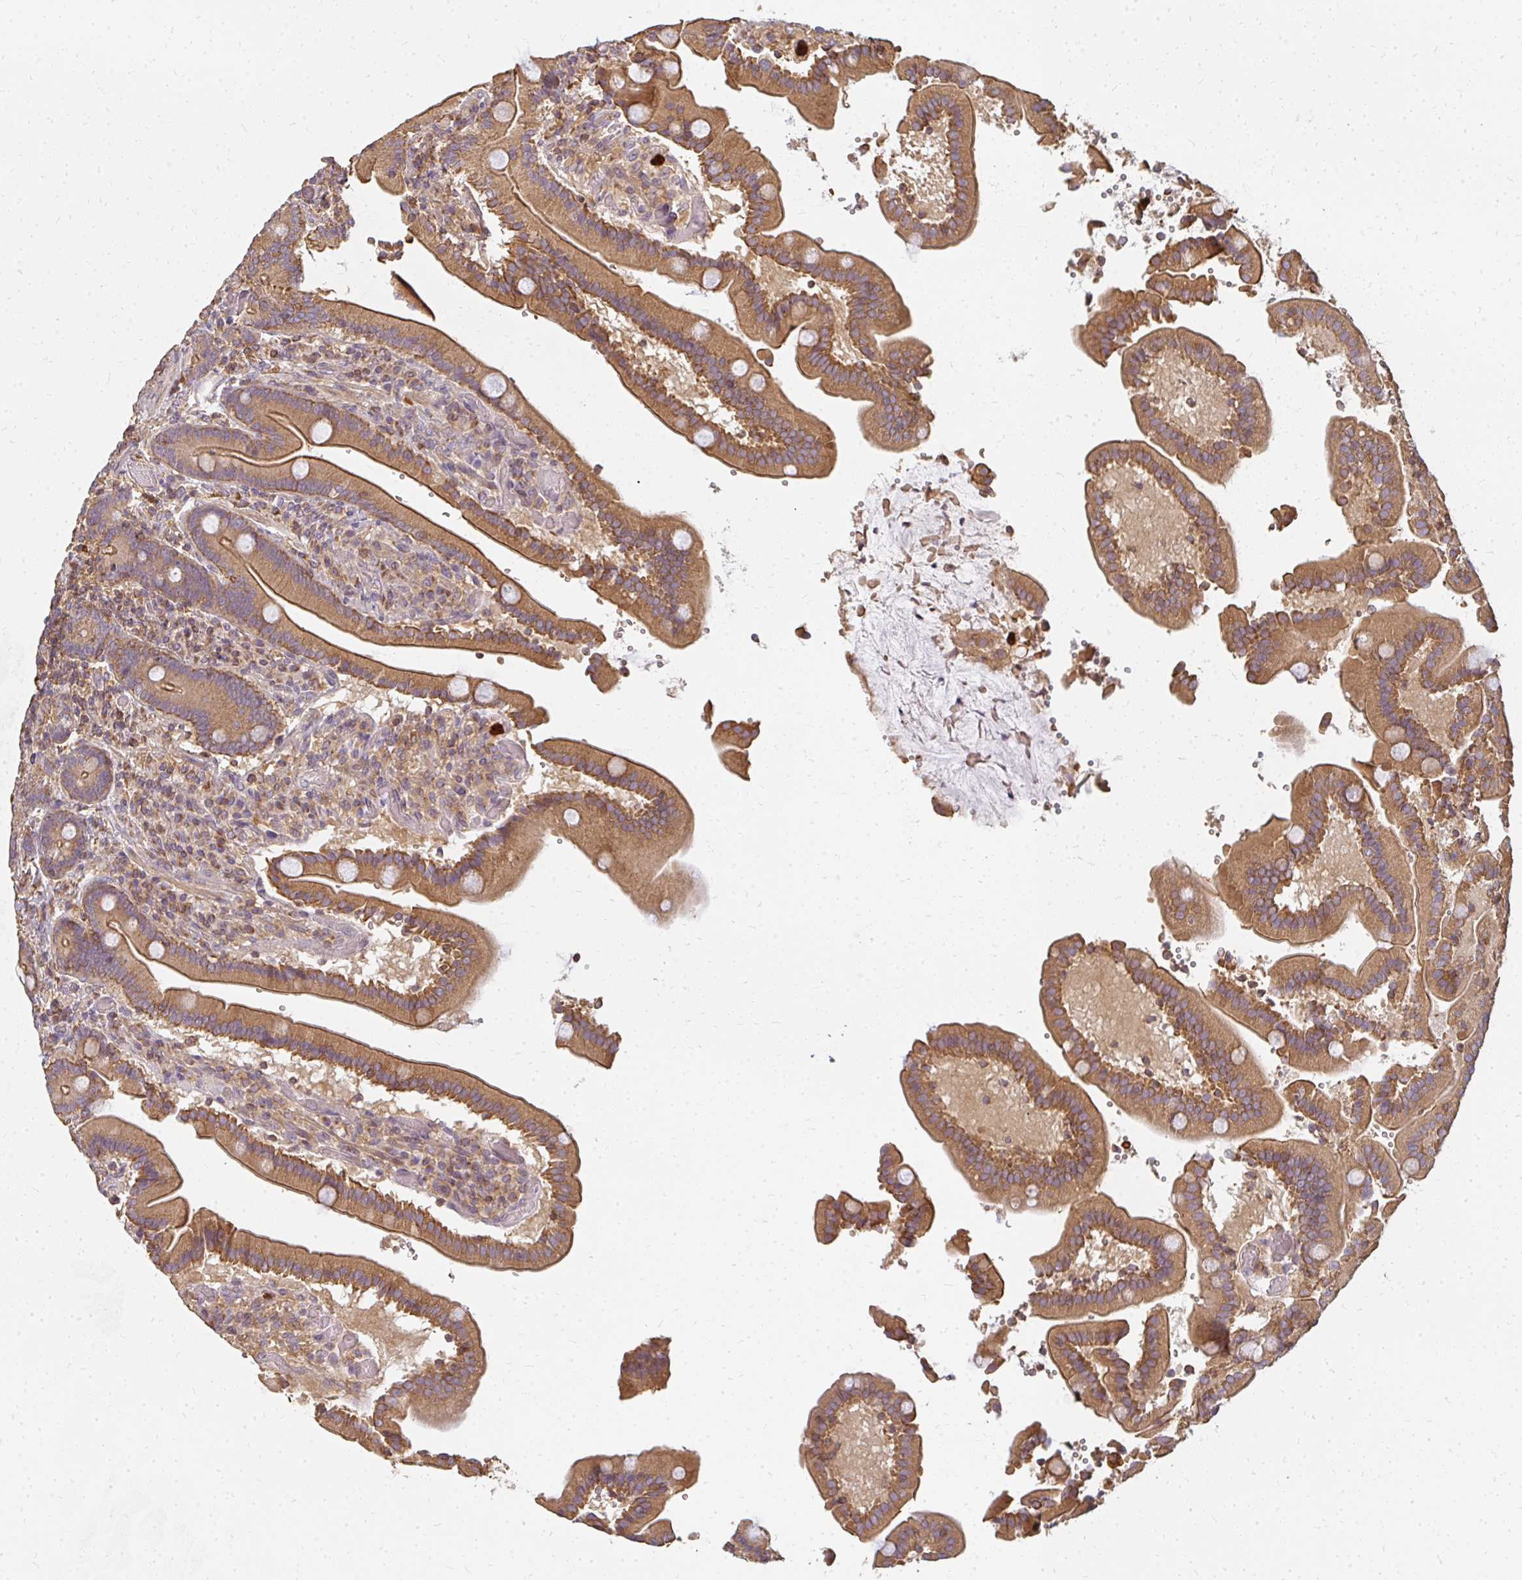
{"staining": {"intensity": "moderate", "quantity": ">75%", "location": "cytoplasmic/membranous"}, "tissue": "duodenum", "cell_type": "Glandular cells", "image_type": "normal", "snomed": [{"axis": "morphology", "description": "Normal tissue, NOS"}, {"axis": "topography", "description": "Duodenum"}], "caption": "This histopathology image displays normal duodenum stained with IHC to label a protein in brown. The cytoplasmic/membranous of glandular cells show moderate positivity for the protein. Nuclei are counter-stained blue.", "gene": "CNTRL", "patient": {"sex": "female", "age": 62}}